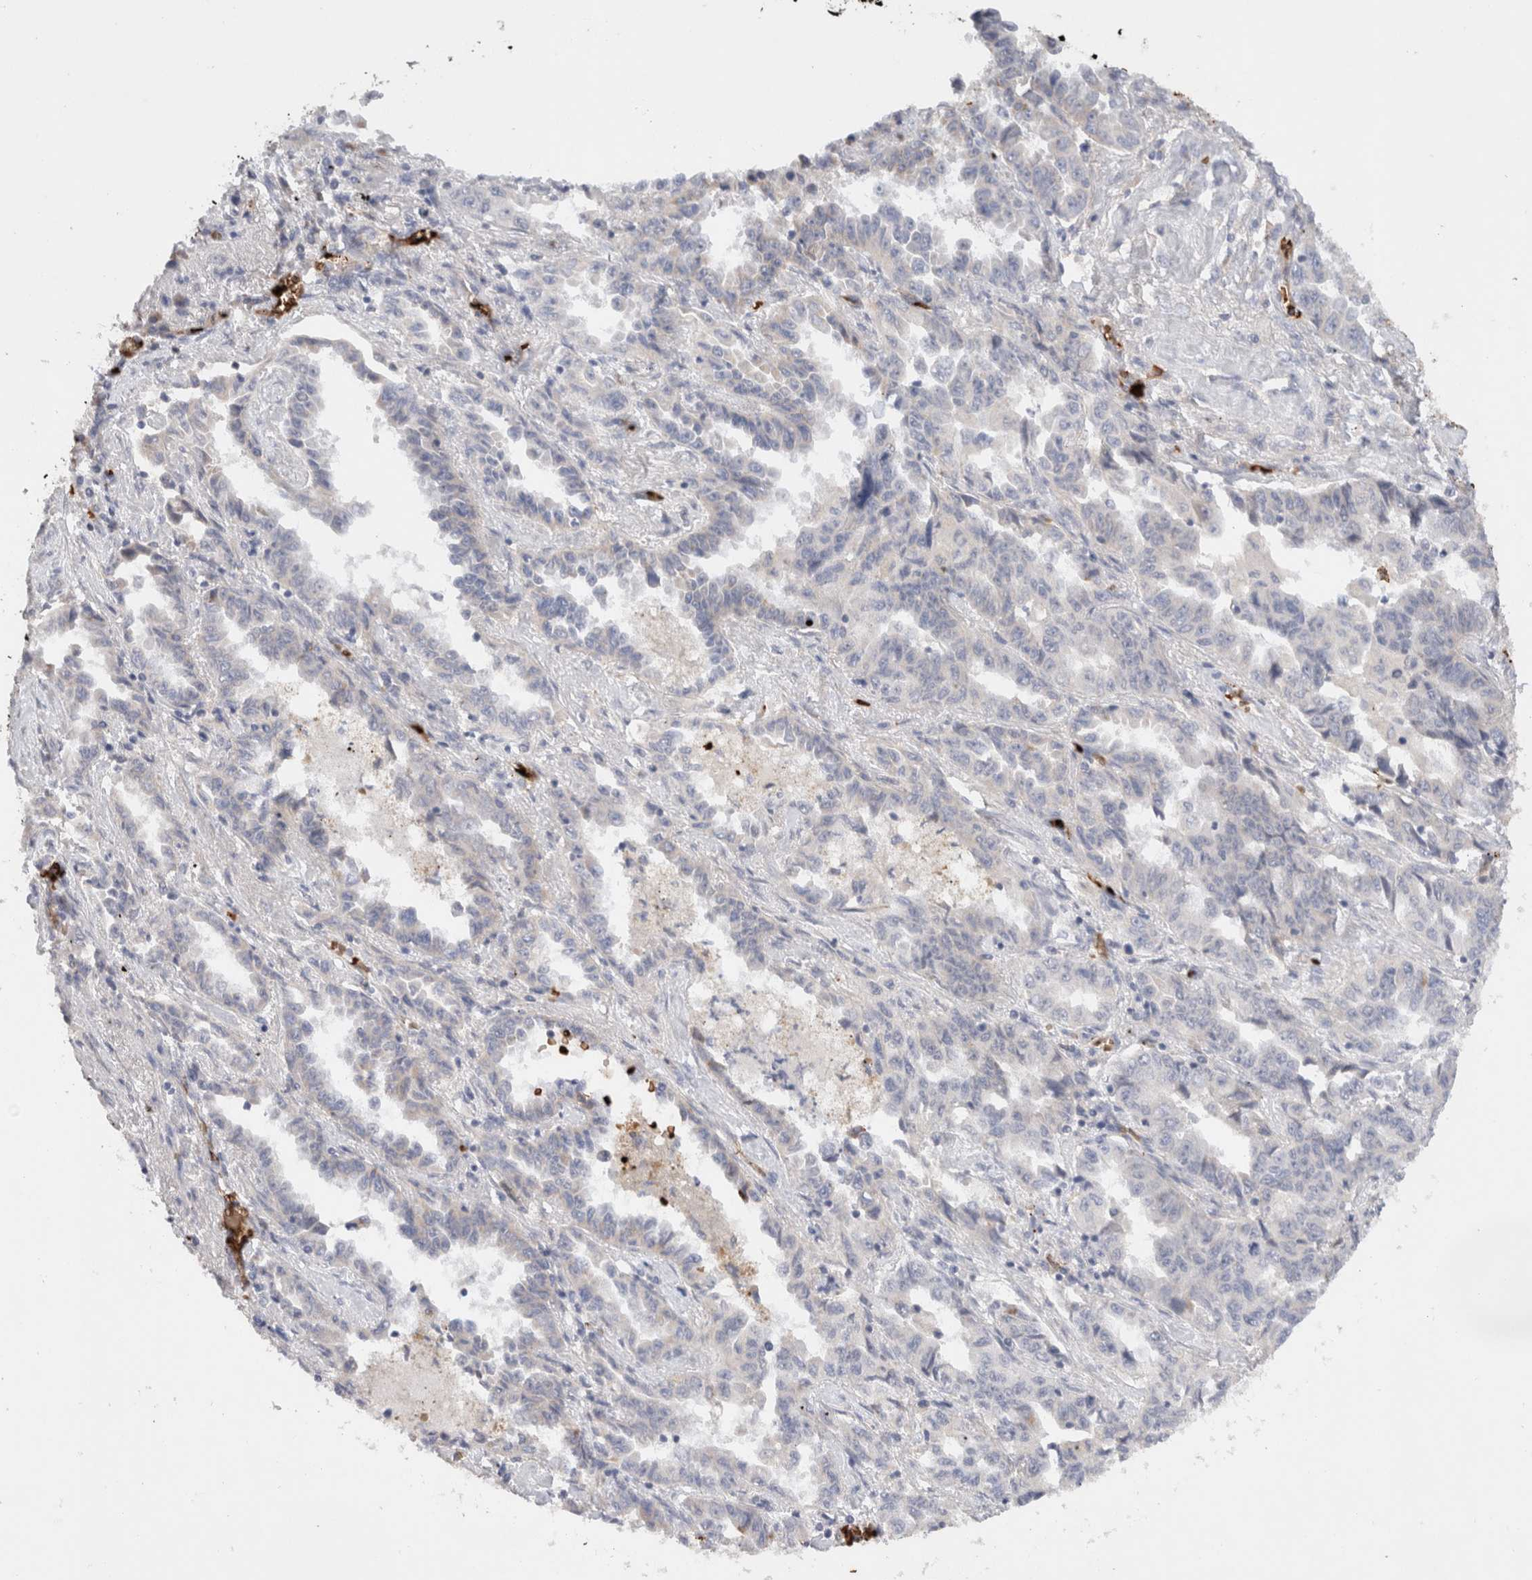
{"staining": {"intensity": "negative", "quantity": "none", "location": "none"}, "tissue": "lung cancer", "cell_type": "Tumor cells", "image_type": "cancer", "snomed": [{"axis": "morphology", "description": "Adenocarcinoma, NOS"}, {"axis": "topography", "description": "Lung"}], "caption": "Immunohistochemistry photomicrograph of neoplastic tissue: lung adenocarcinoma stained with DAB displays no significant protein staining in tumor cells.", "gene": "MST1", "patient": {"sex": "female", "age": 51}}